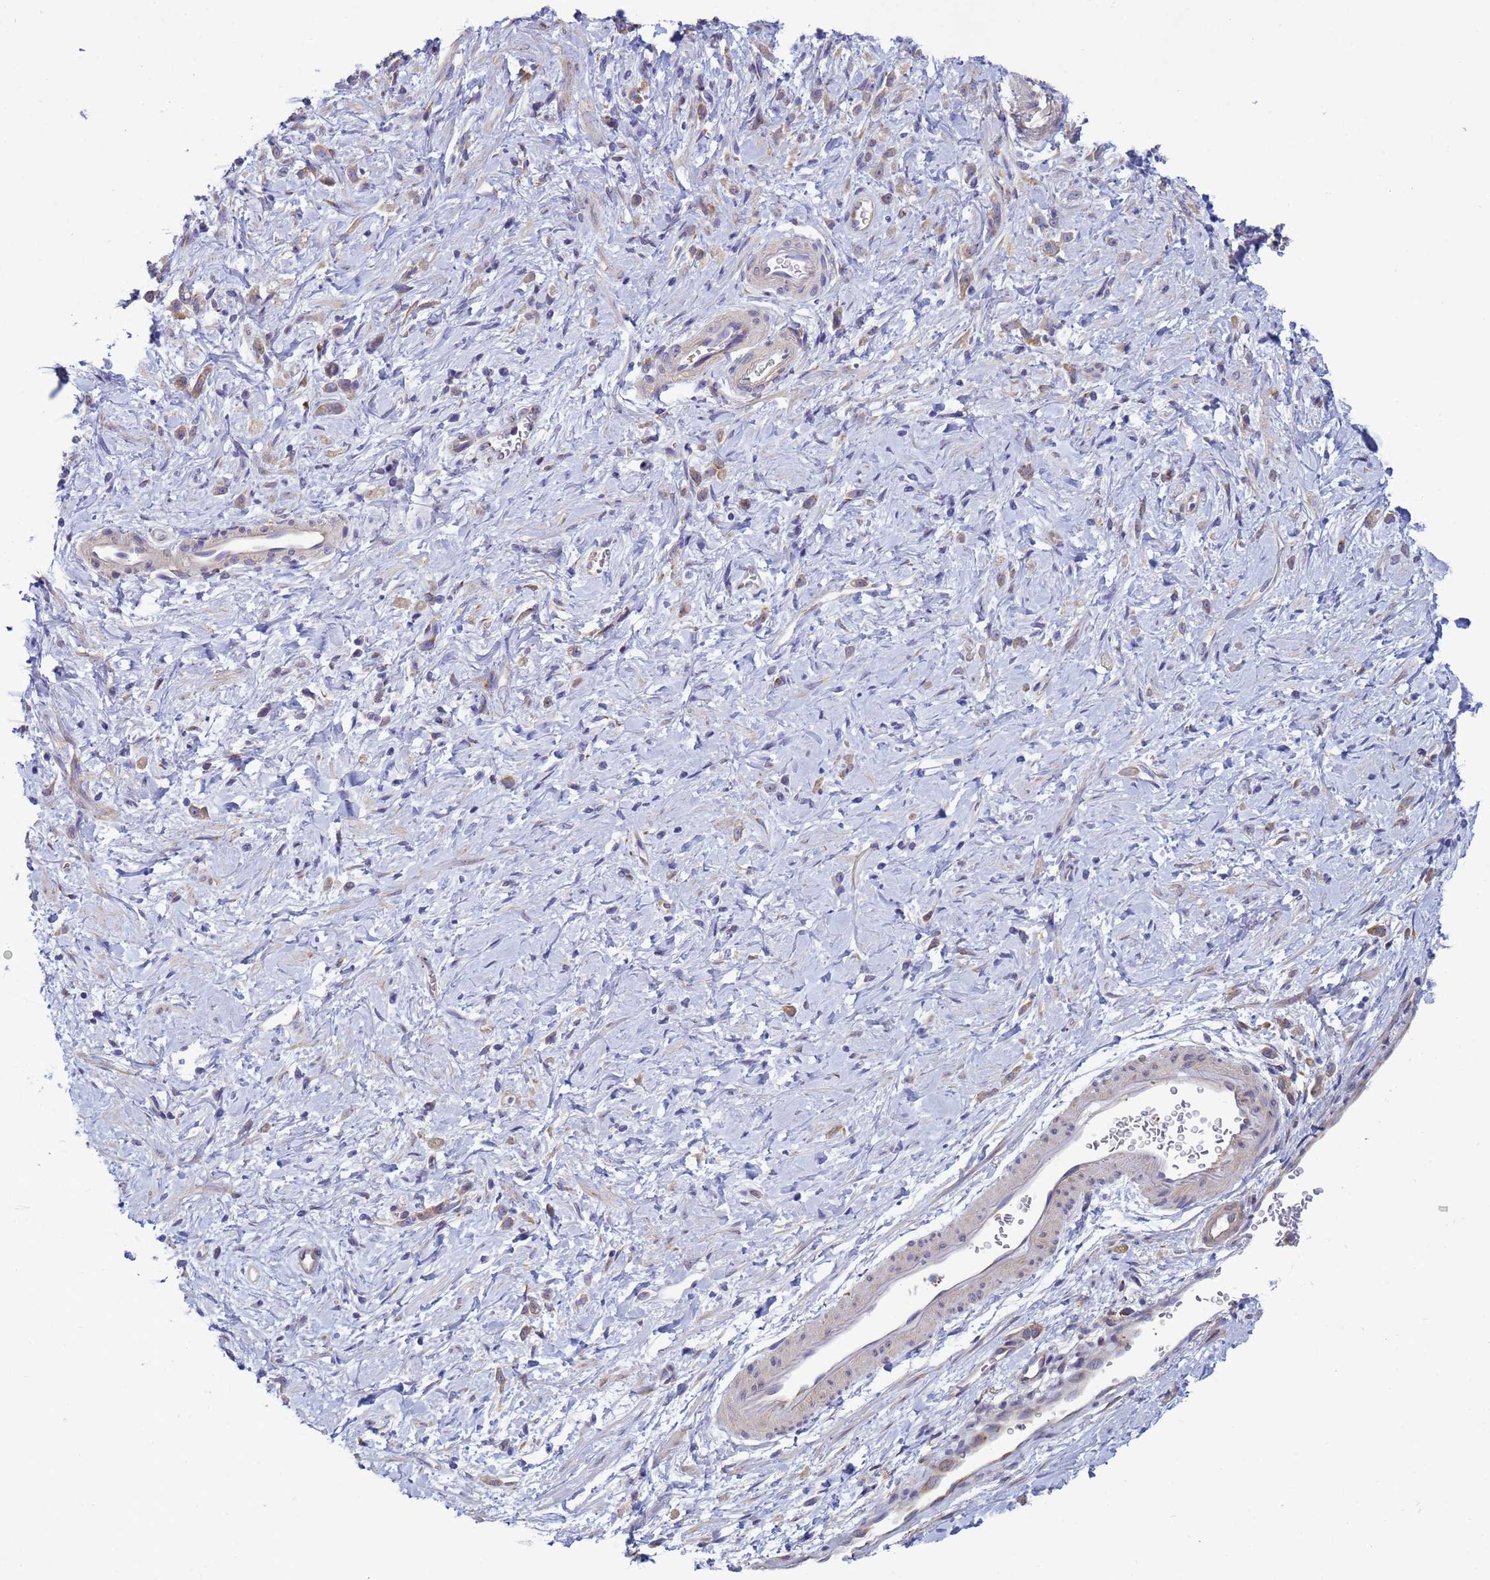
{"staining": {"intensity": "weak", "quantity": "25%-75%", "location": "cytoplasmic/membranous"}, "tissue": "stomach cancer", "cell_type": "Tumor cells", "image_type": "cancer", "snomed": [{"axis": "morphology", "description": "Adenocarcinoma, NOS"}, {"axis": "topography", "description": "Stomach"}], "caption": "The immunohistochemical stain labels weak cytoplasmic/membranous expression in tumor cells of stomach adenocarcinoma tissue.", "gene": "TRPC6", "patient": {"sex": "female", "age": 60}}